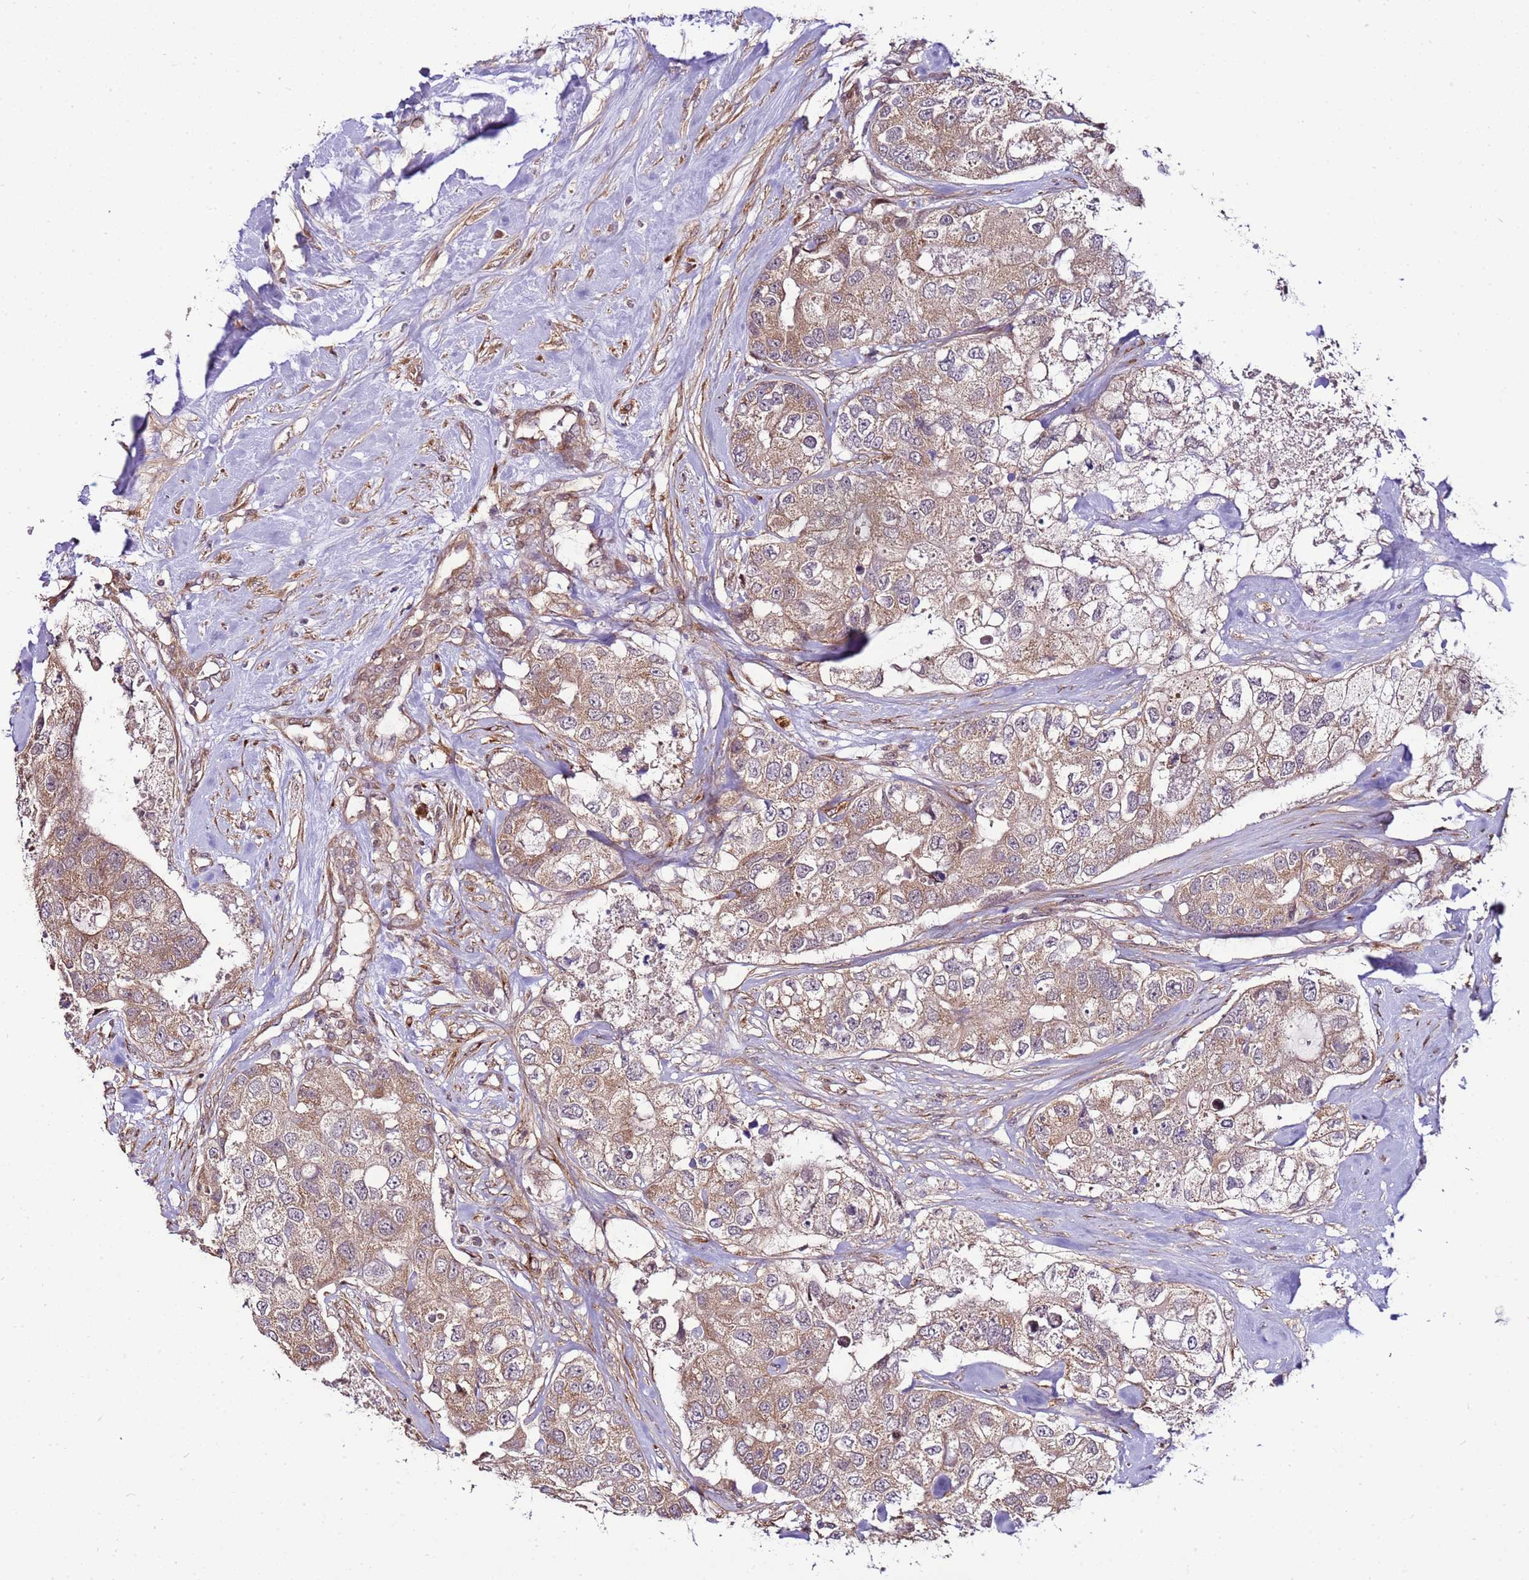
{"staining": {"intensity": "weak", "quantity": "25%-75%", "location": "cytoplasmic/membranous"}, "tissue": "breast cancer", "cell_type": "Tumor cells", "image_type": "cancer", "snomed": [{"axis": "morphology", "description": "Duct carcinoma"}, {"axis": "topography", "description": "Breast"}], "caption": "About 25%-75% of tumor cells in breast cancer (intraductal carcinoma) display weak cytoplasmic/membranous protein expression as visualized by brown immunohistochemical staining.", "gene": "SCARA3", "patient": {"sex": "female", "age": 62}}